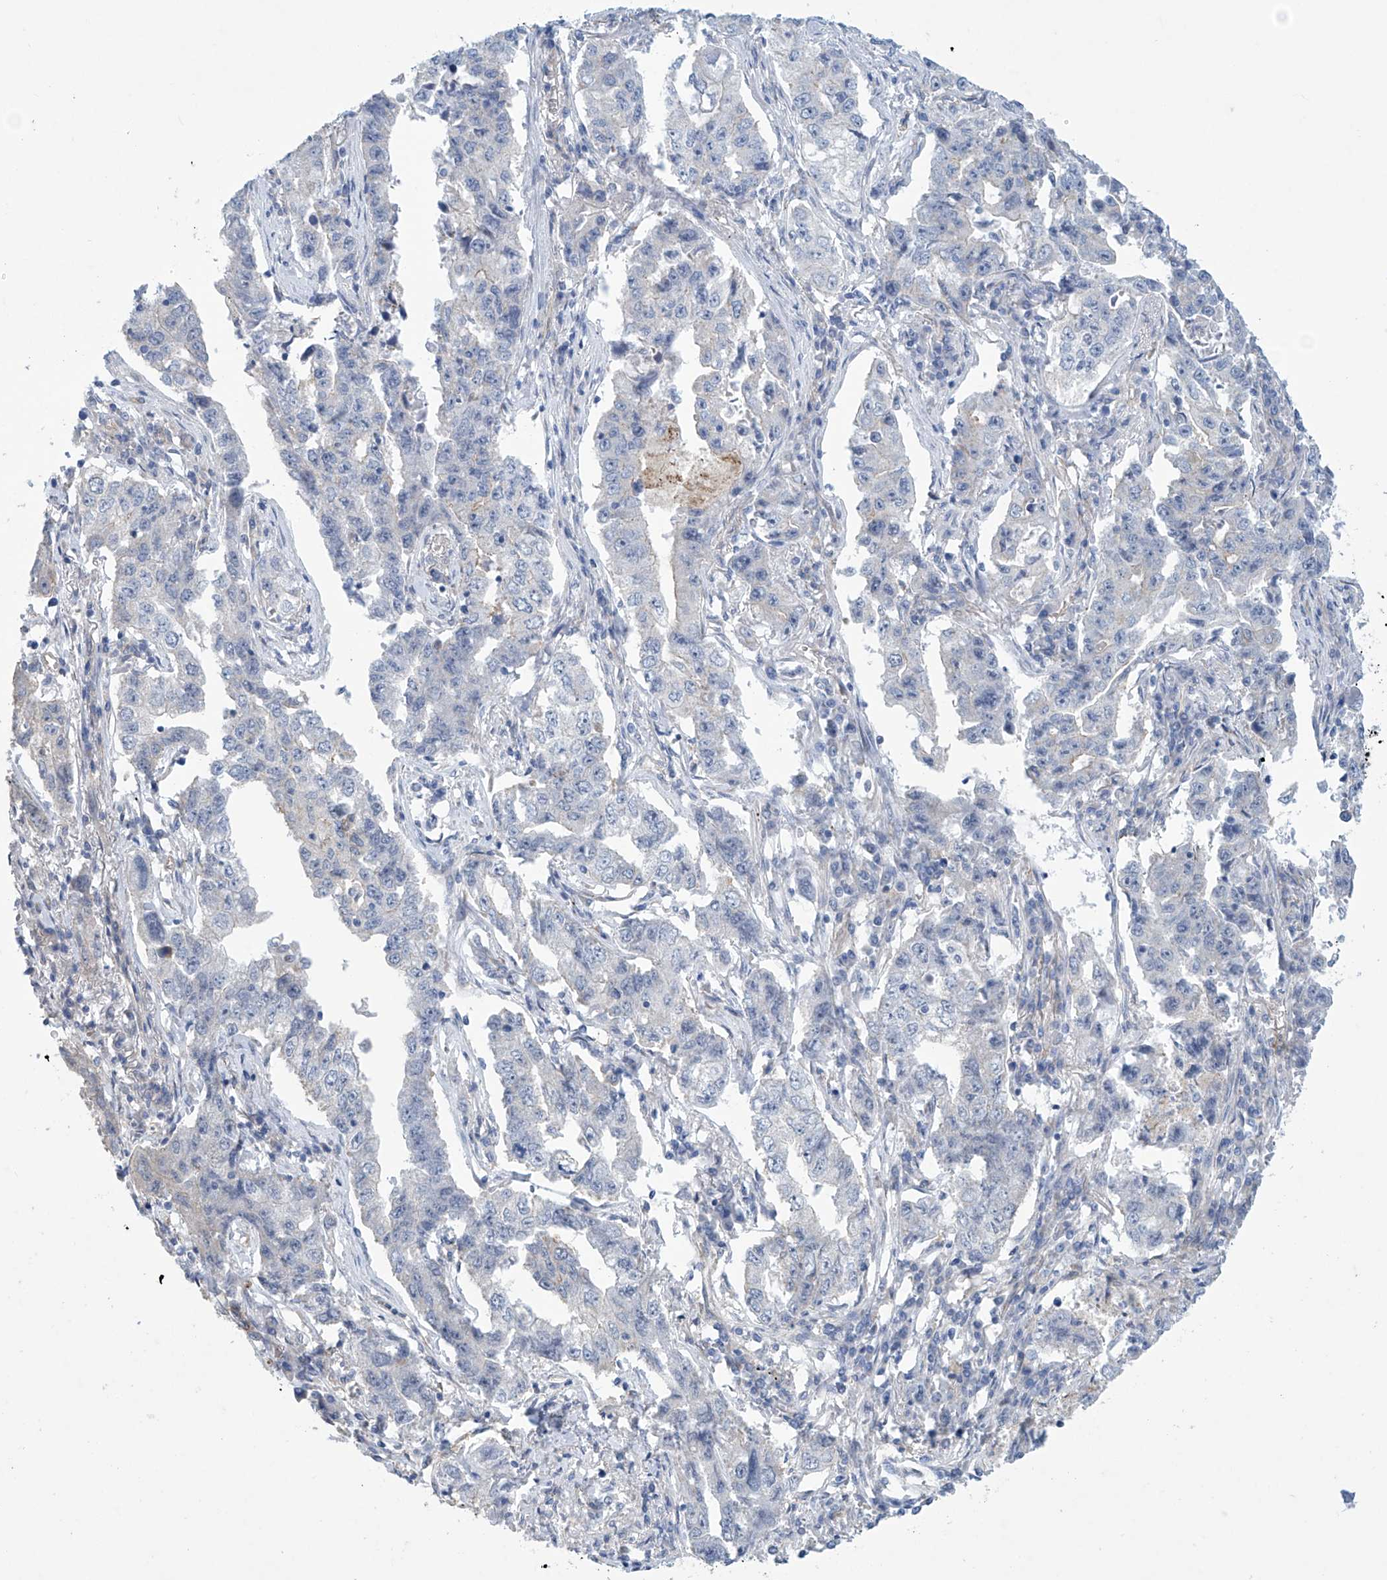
{"staining": {"intensity": "negative", "quantity": "none", "location": "none"}, "tissue": "lung cancer", "cell_type": "Tumor cells", "image_type": "cancer", "snomed": [{"axis": "morphology", "description": "Adenocarcinoma, NOS"}, {"axis": "topography", "description": "Lung"}], "caption": "Tumor cells show no significant staining in adenocarcinoma (lung).", "gene": "ABHD13", "patient": {"sex": "female", "age": 51}}